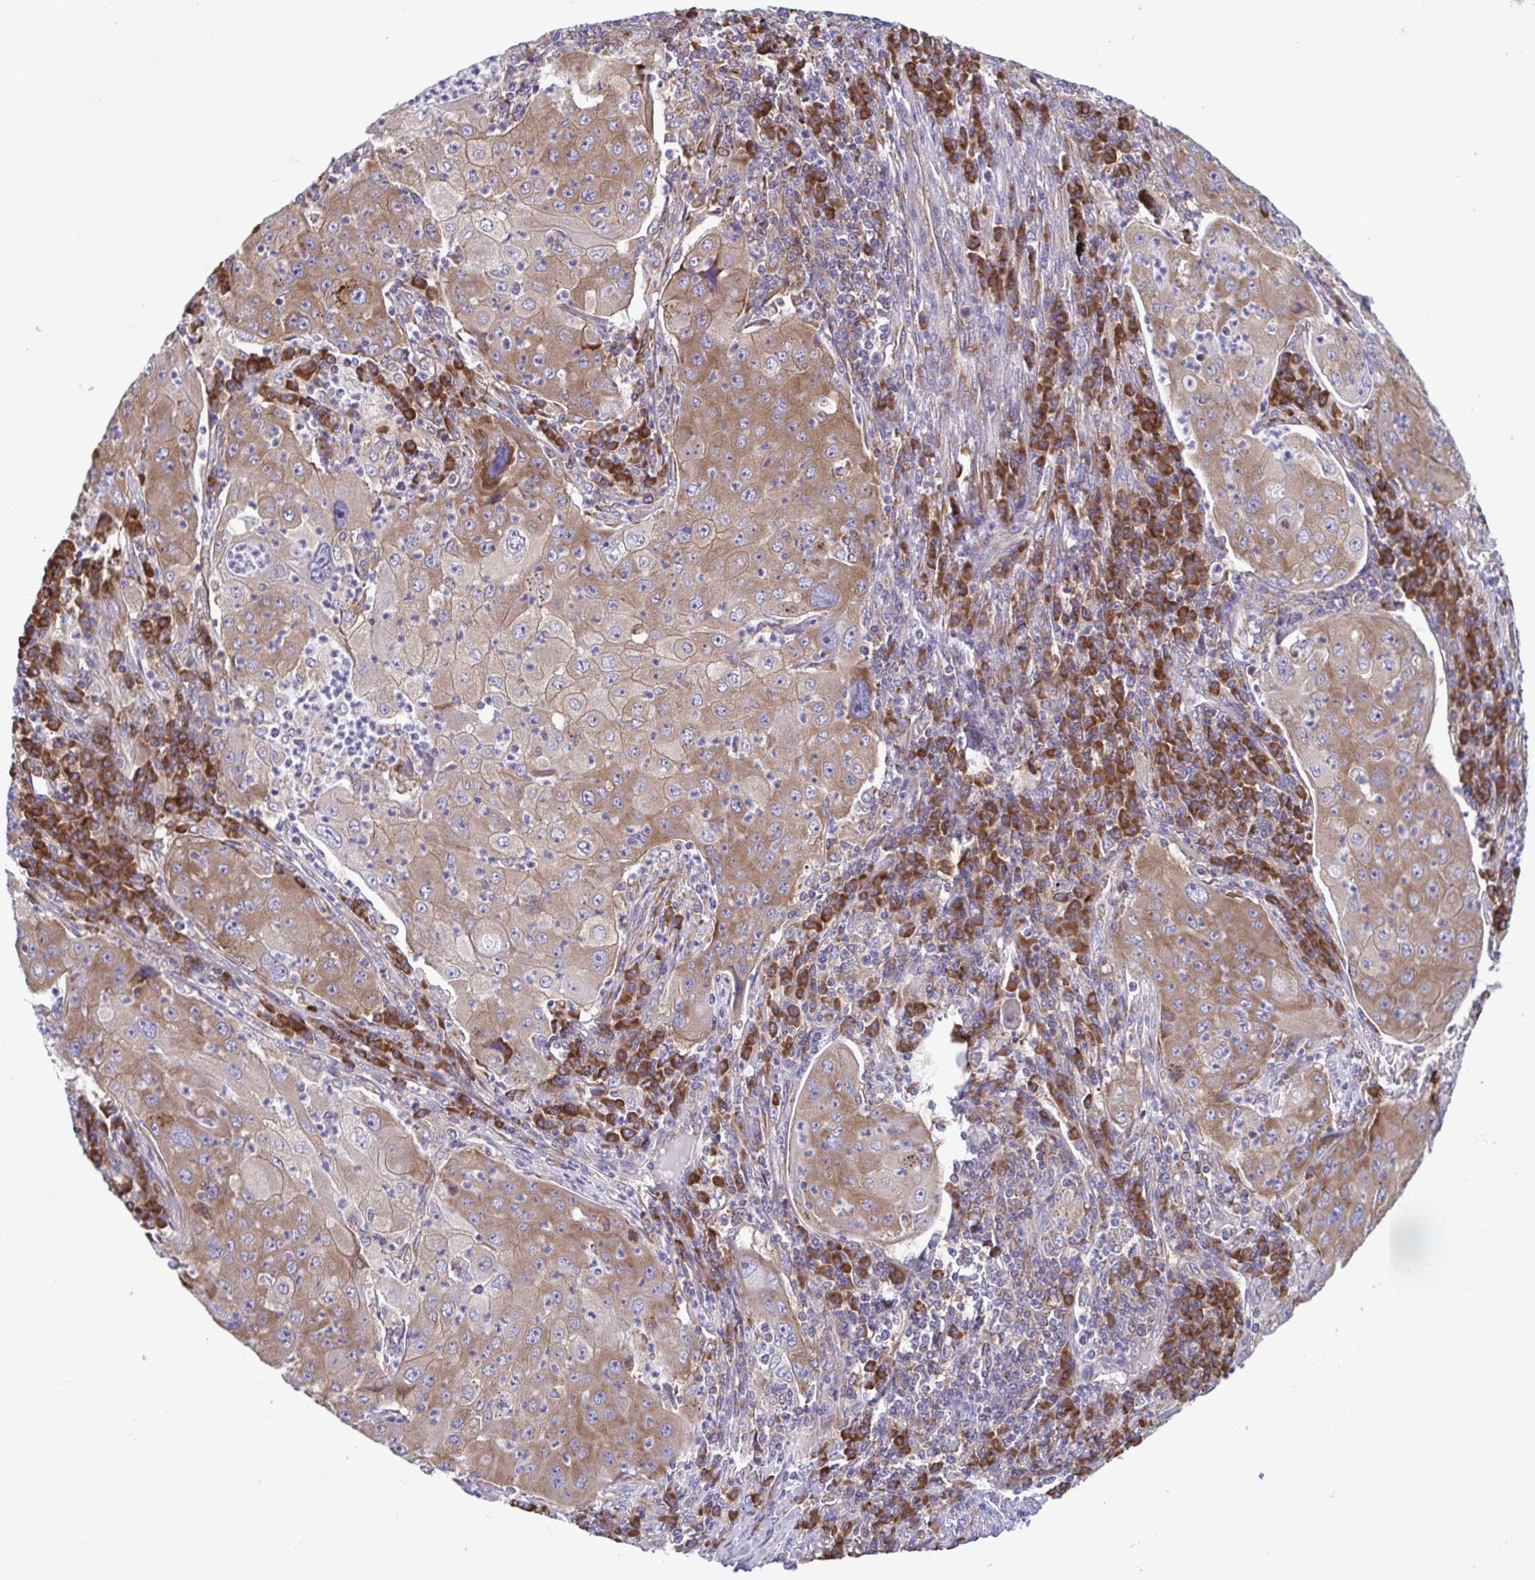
{"staining": {"intensity": "moderate", "quantity": ">75%", "location": "cytoplasmic/membranous"}, "tissue": "lung cancer", "cell_type": "Tumor cells", "image_type": "cancer", "snomed": [{"axis": "morphology", "description": "Squamous cell carcinoma, NOS"}, {"axis": "topography", "description": "Lung"}], "caption": "A medium amount of moderate cytoplasmic/membranous staining is appreciated in approximately >75% of tumor cells in lung squamous cell carcinoma tissue. The protein of interest is stained brown, and the nuclei are stained in blue (DAB IHC with brightfield microscopy, high magnification).", "gene": "RPS16", "patient": {"sex": "female", "age": 59}}